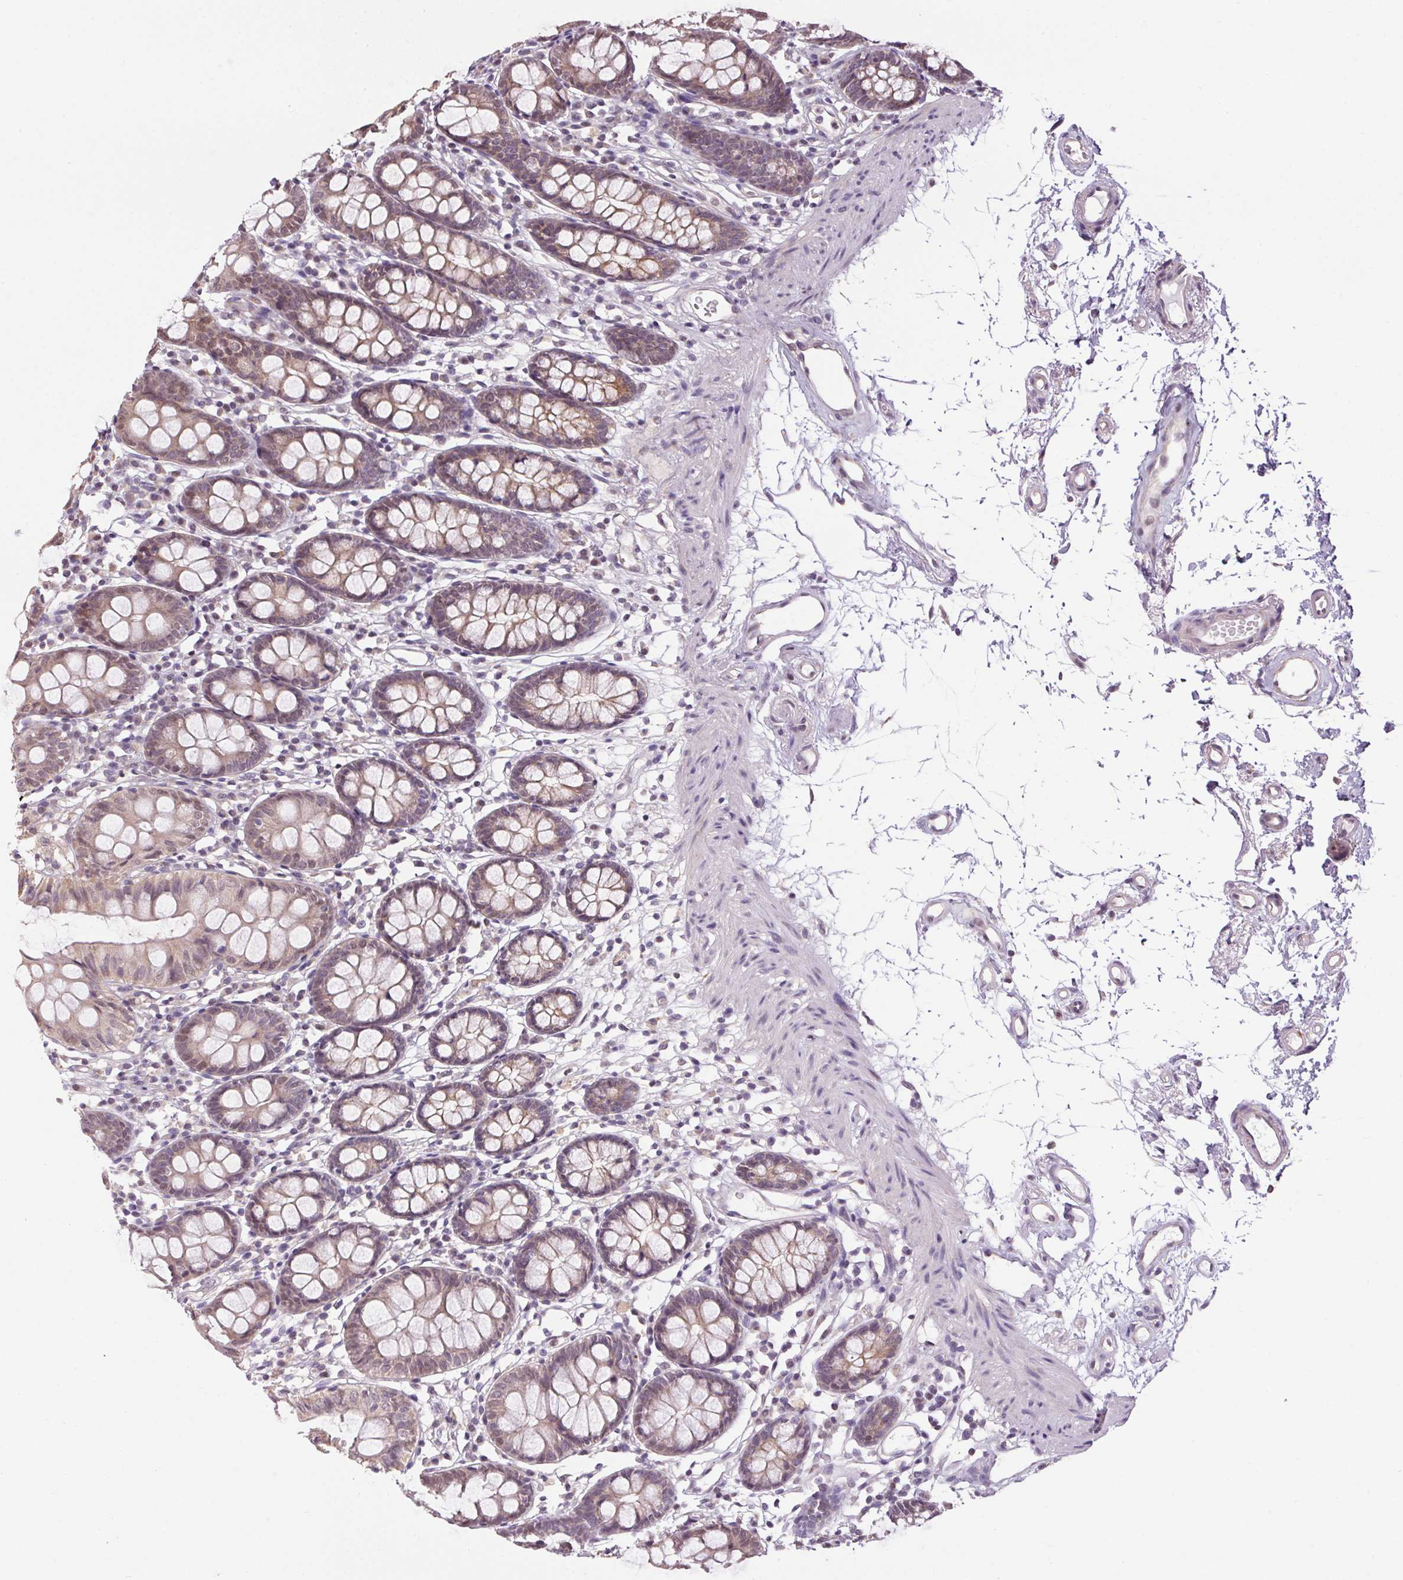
{"staining": {"intensity": "negative", "quantity": "none", "location": "none"}, "tissue": "colon", "cell_type": "Endothelial cells", "image_type": "normal", "snomed": [{"axis": "morphology", "description": "Normal tissue, NOS"}, {"axis": "topography", "description": "Colon"}], "caption": "Colon was stained to show a protein in brown. There is no significant expression in endothelial cells. The staining is performed using DAB (3,3'-diaminobenzidine) brown chromogen with nuclei counter-stained in using hematoxylin.", "gene": "SC5D", "patient": {"sex": "female", "age": 84}}